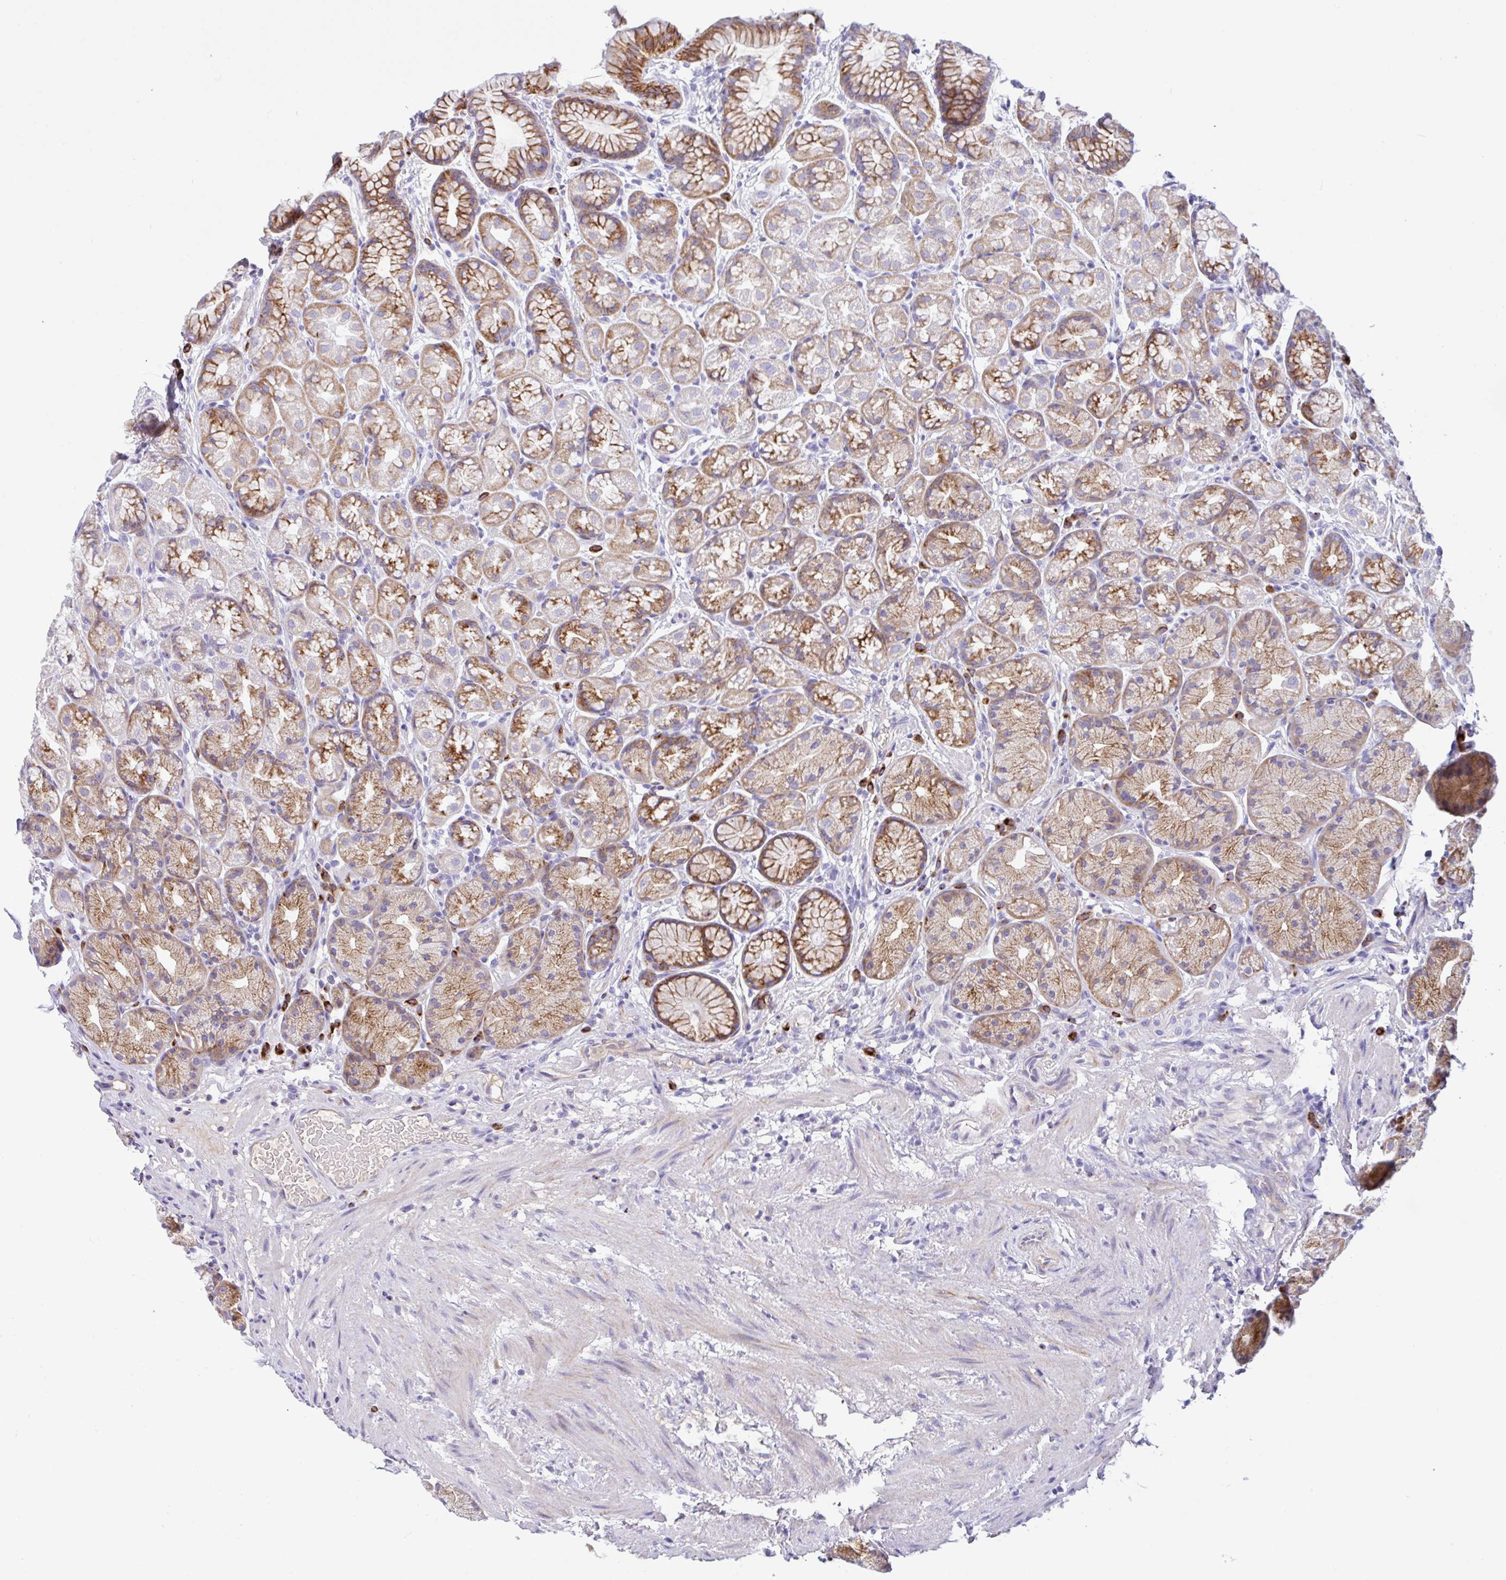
{"staining": {"intensity": "strong", "quantity": "25%-75%", "location": "cytoplasmic/membranous"}, "tissue": "stomach", "cell_type": "Glandular cells", "image_type": "normal", "snomed": [{"axis": "morphology", "description": "Normal tissue, NOS"}, {"axis": "topography", "description": "Stomach, lower"}], "caption": "Immunohistochemical staining of normal stomach reveals strong cytoplasmic/membranous protein positivity in about 25%-75% of glandular cells.", "gene": "FBXL20", "patient": {"sex": "male", "age": 67}}